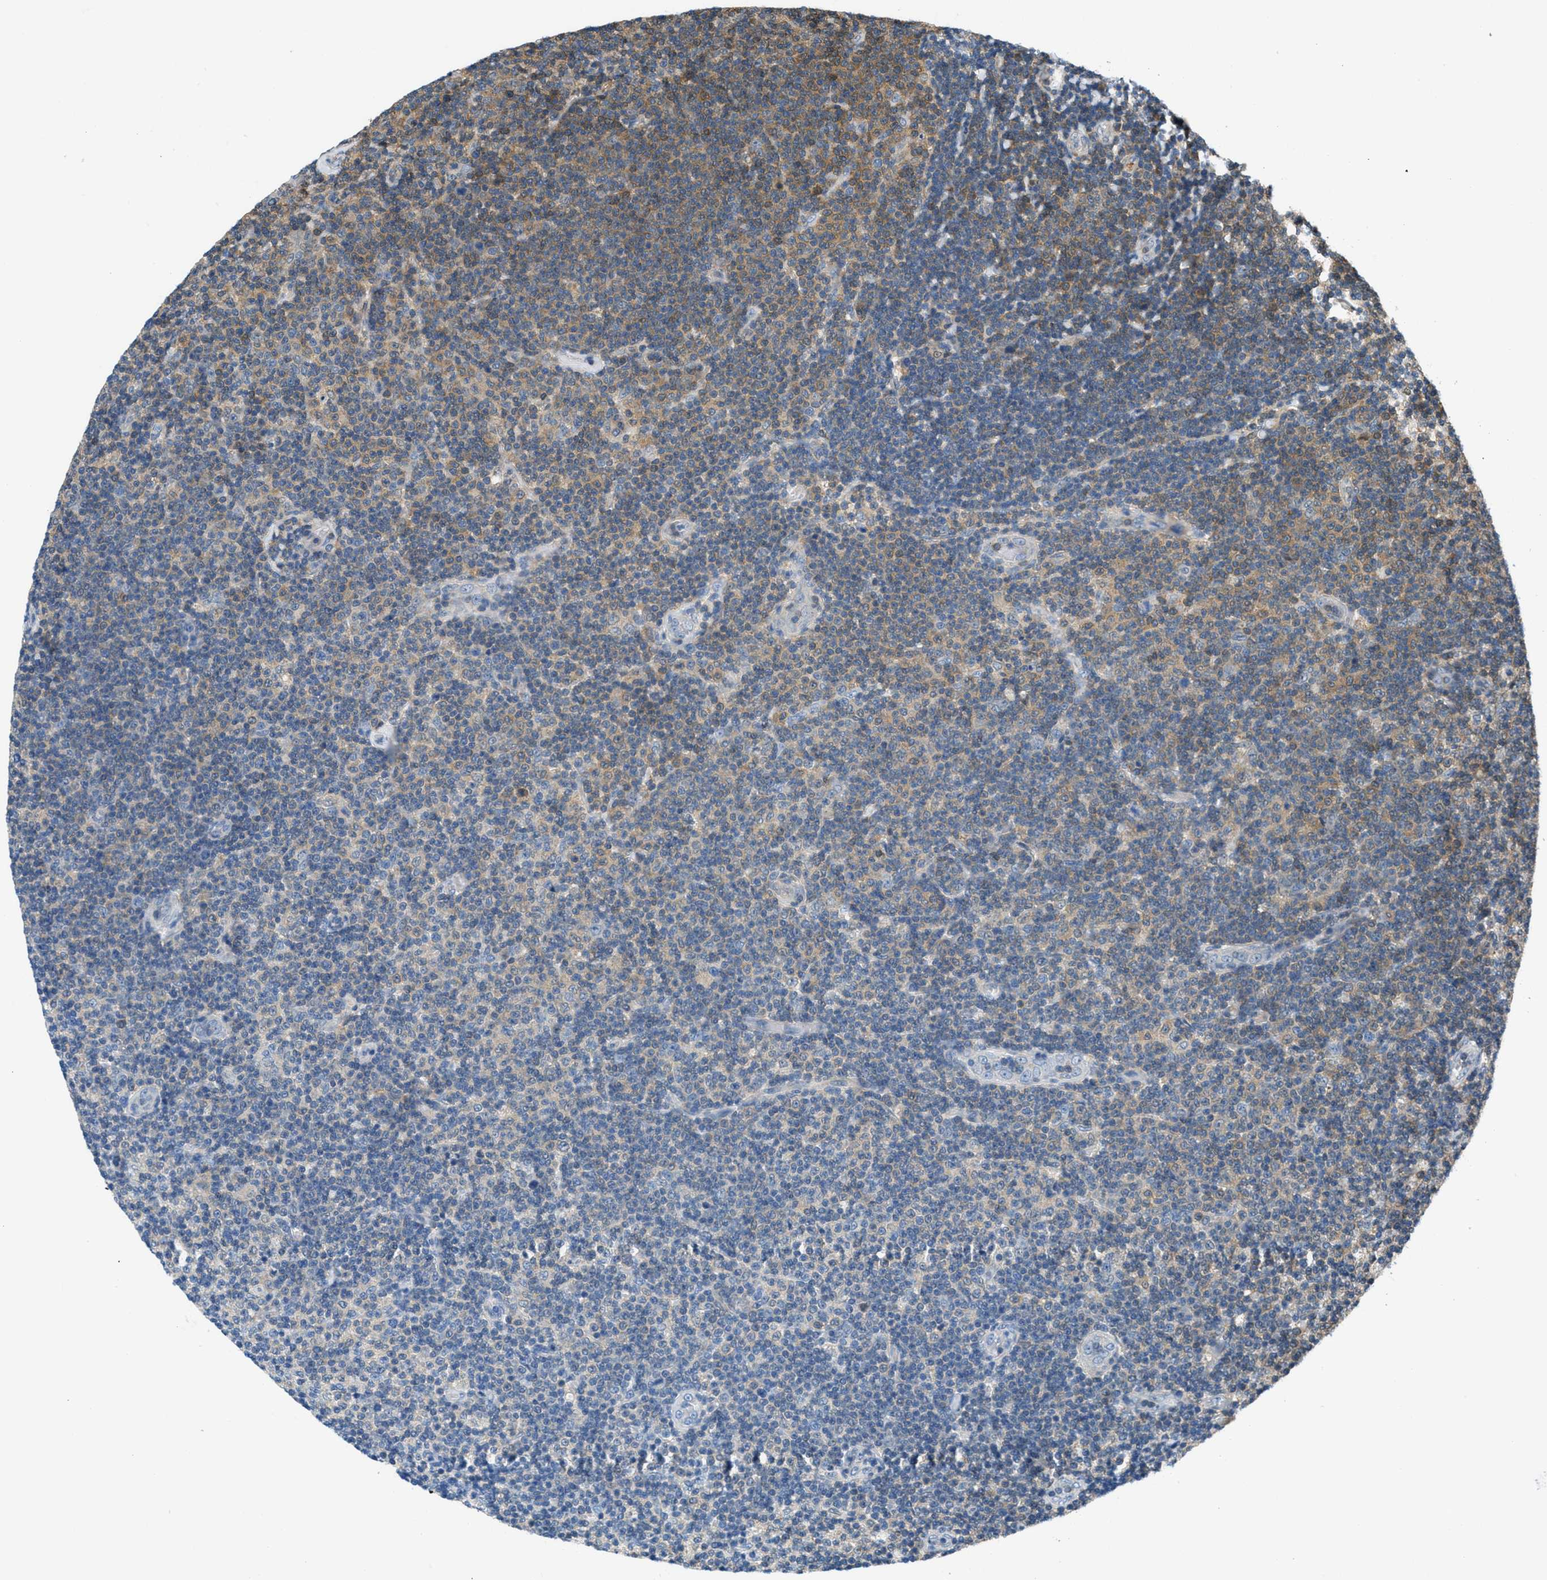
{"staining": {"intensity": "moderate", "quantity": "<25%", "location": "cytoplasmic/membranous"}, "tissue": "lymphoma", "cell_type": "Tumor cells", "image_type": "cancer", "snomed": [{"axis": "morphology", "description": "Malignant lymphoma, non-Hodgkin's type, Low grade"}, {"axis": "topography", "description": "Lymph node"}], "caption": "This is a photomicrograph of immunohistochemistry (IHC) staining of malignant lymphoma, non-Hodgkin's type (low-grade), which shows moderate positivity in the cytoplasmic/membranous of tumor cells.", "gene": "PIP5K1C", "patient": {"sex": "male", "age": 83}}